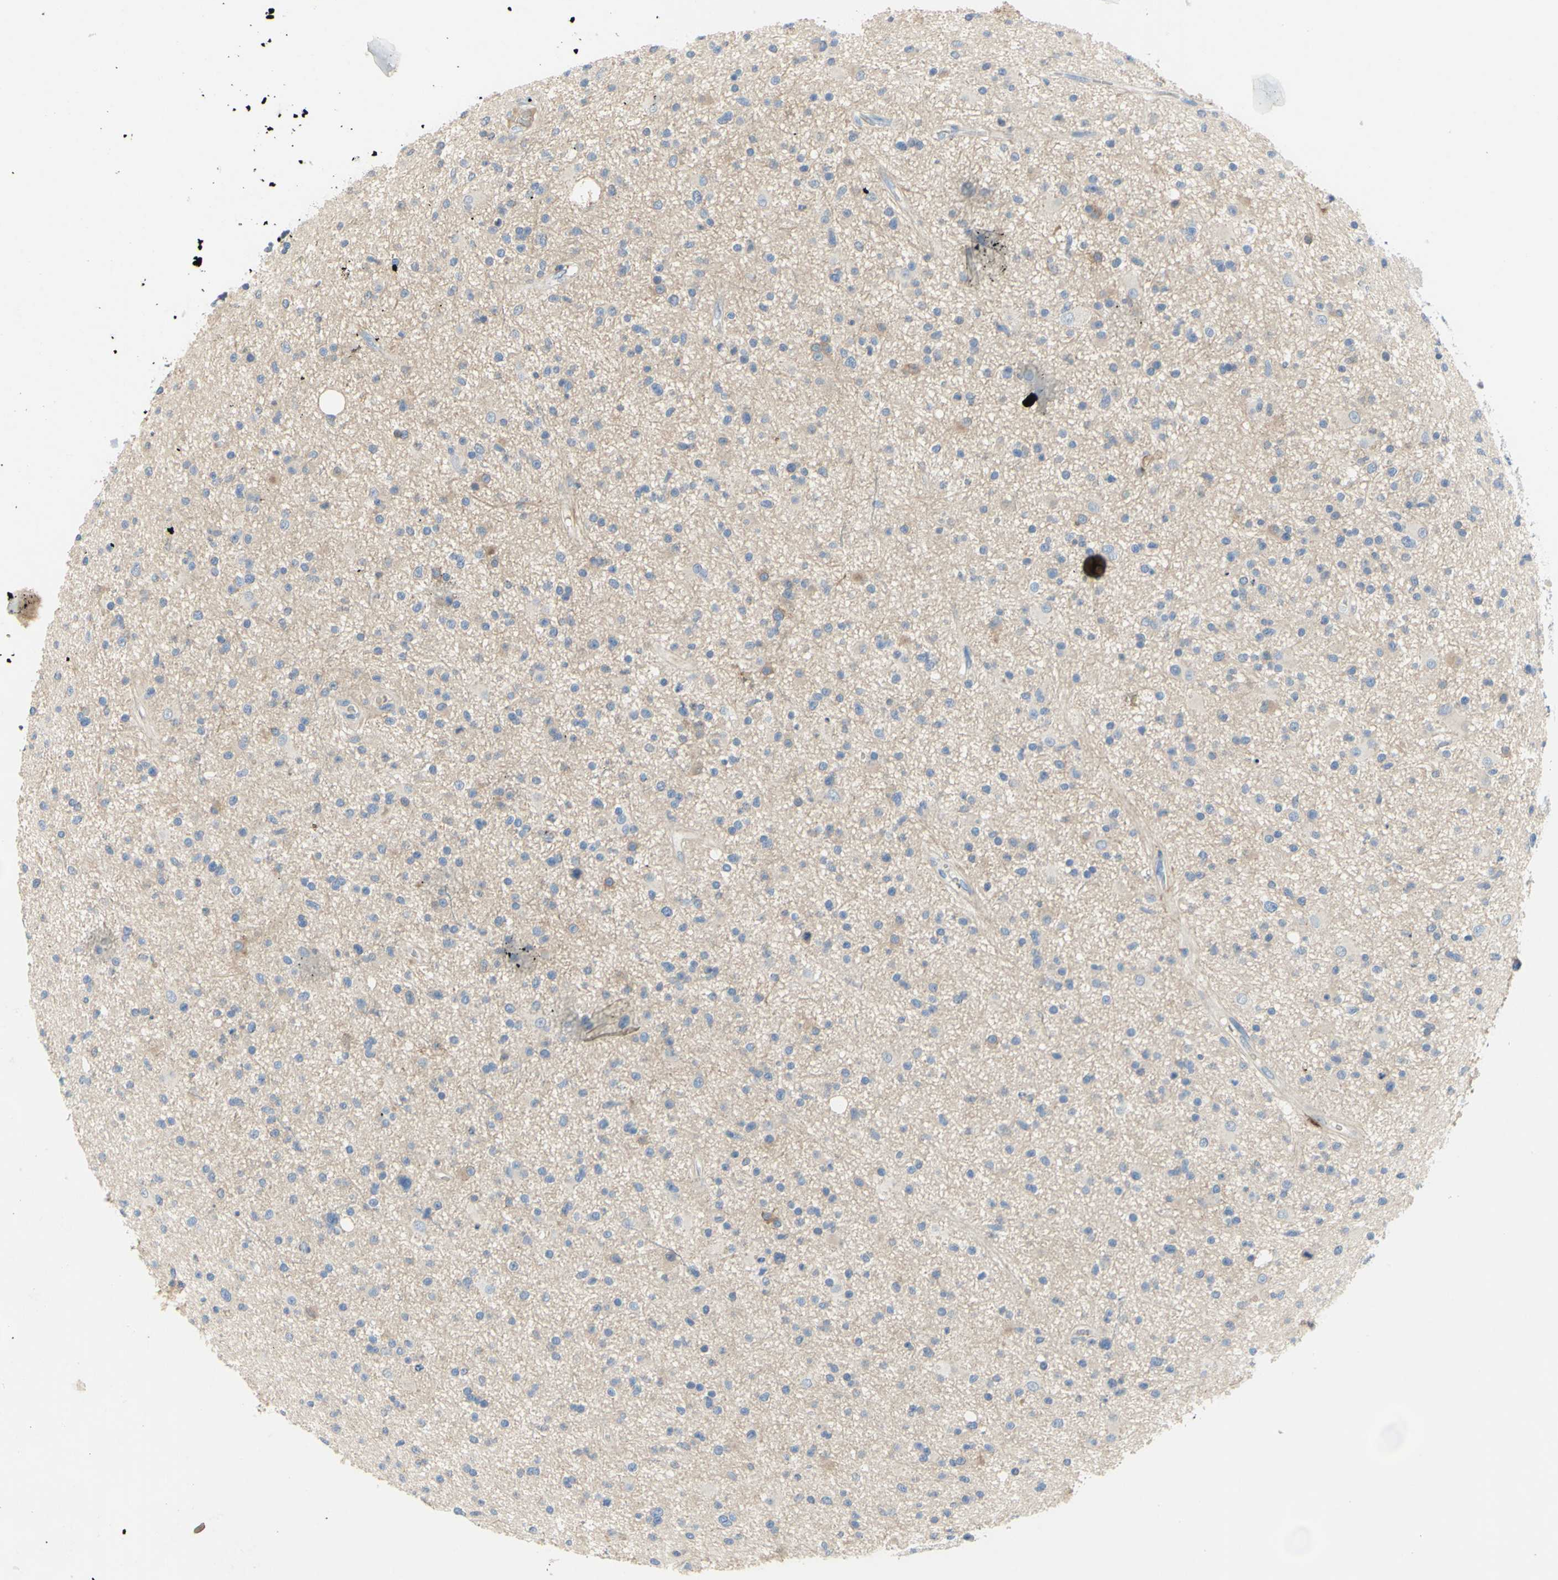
{"staining": {"intensity": "weak", "quantity": ">75%", "location": "cytoplasmic/membranous"}, "tissue": "glioma", "cell_type": "Tumor cells", "image_type": "cancer", "snomed": [{"axis": "morphology", "description": "Glioma, malignant, High grade"}, {"axis": "topography", "description": "Brain"}], "caption": "Approximately >75% of tumor cells in human malignant glioma (high-grade) display weak cytoplasmic/membranous protein positivity as visualized by brown immunohistochemical staining.", "gene": "MUC1", "patient": {"sex": "male", "age": 33}}